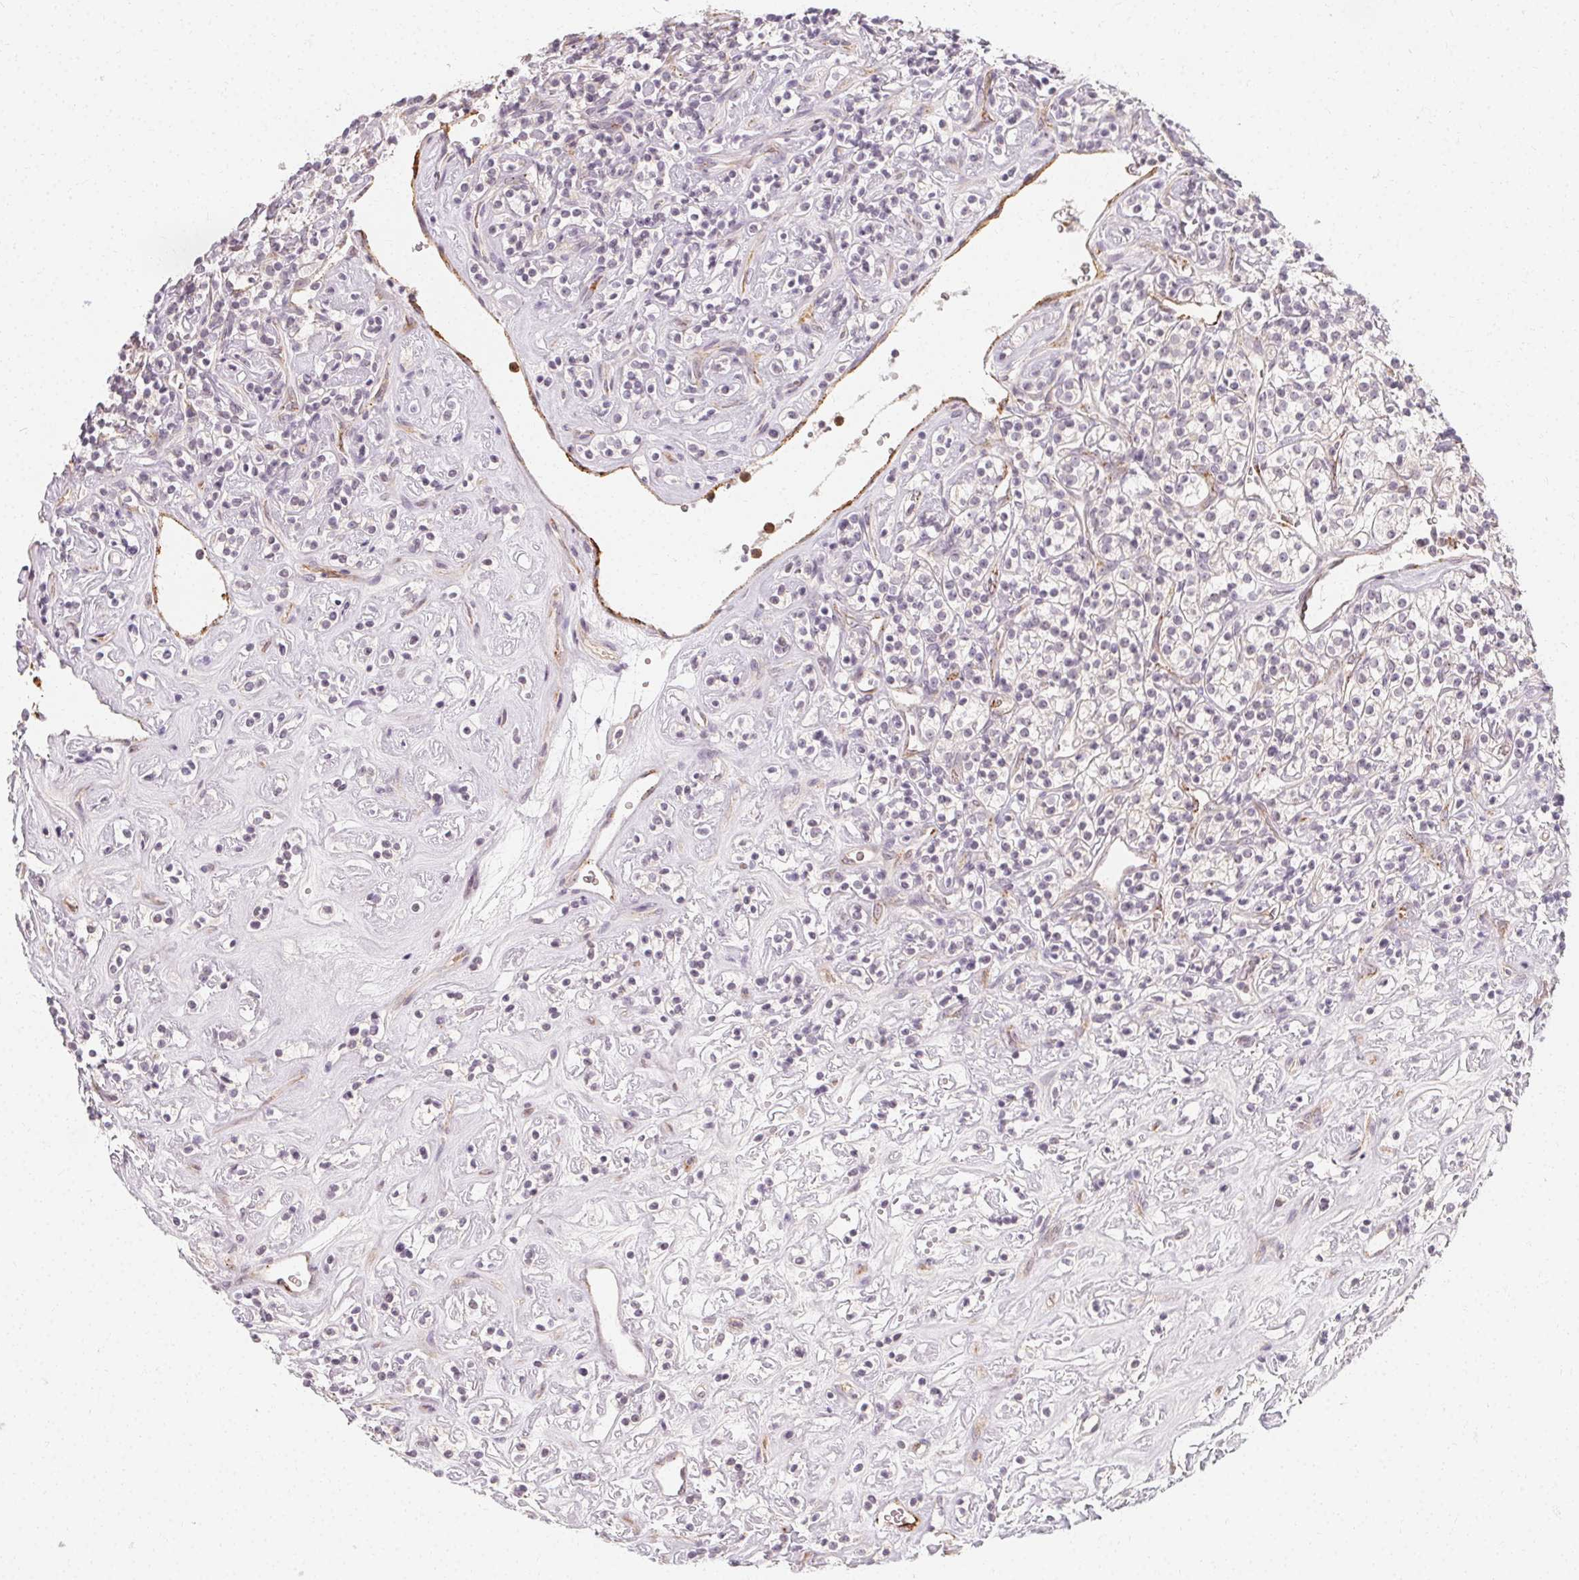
{"staining": {"intensity": "negative", "quantity": "none", "location": "none"}, "tissue": "renal cancer", "cell_type": "Tumor cells", "image_type": "cancer", "snomed": [{"axis": "morphology", "description": "Adenocarcinoma, NOS"}, {"axis": "topography", "description": "Kidney"}], "caption": "DAB immunohistochemical staining of human adenocarcinoma (renal) demonstrates no significant staining in tumor cells.", "gene": "CLCNKB", "patient": {"sex": "male", "age": 77}}